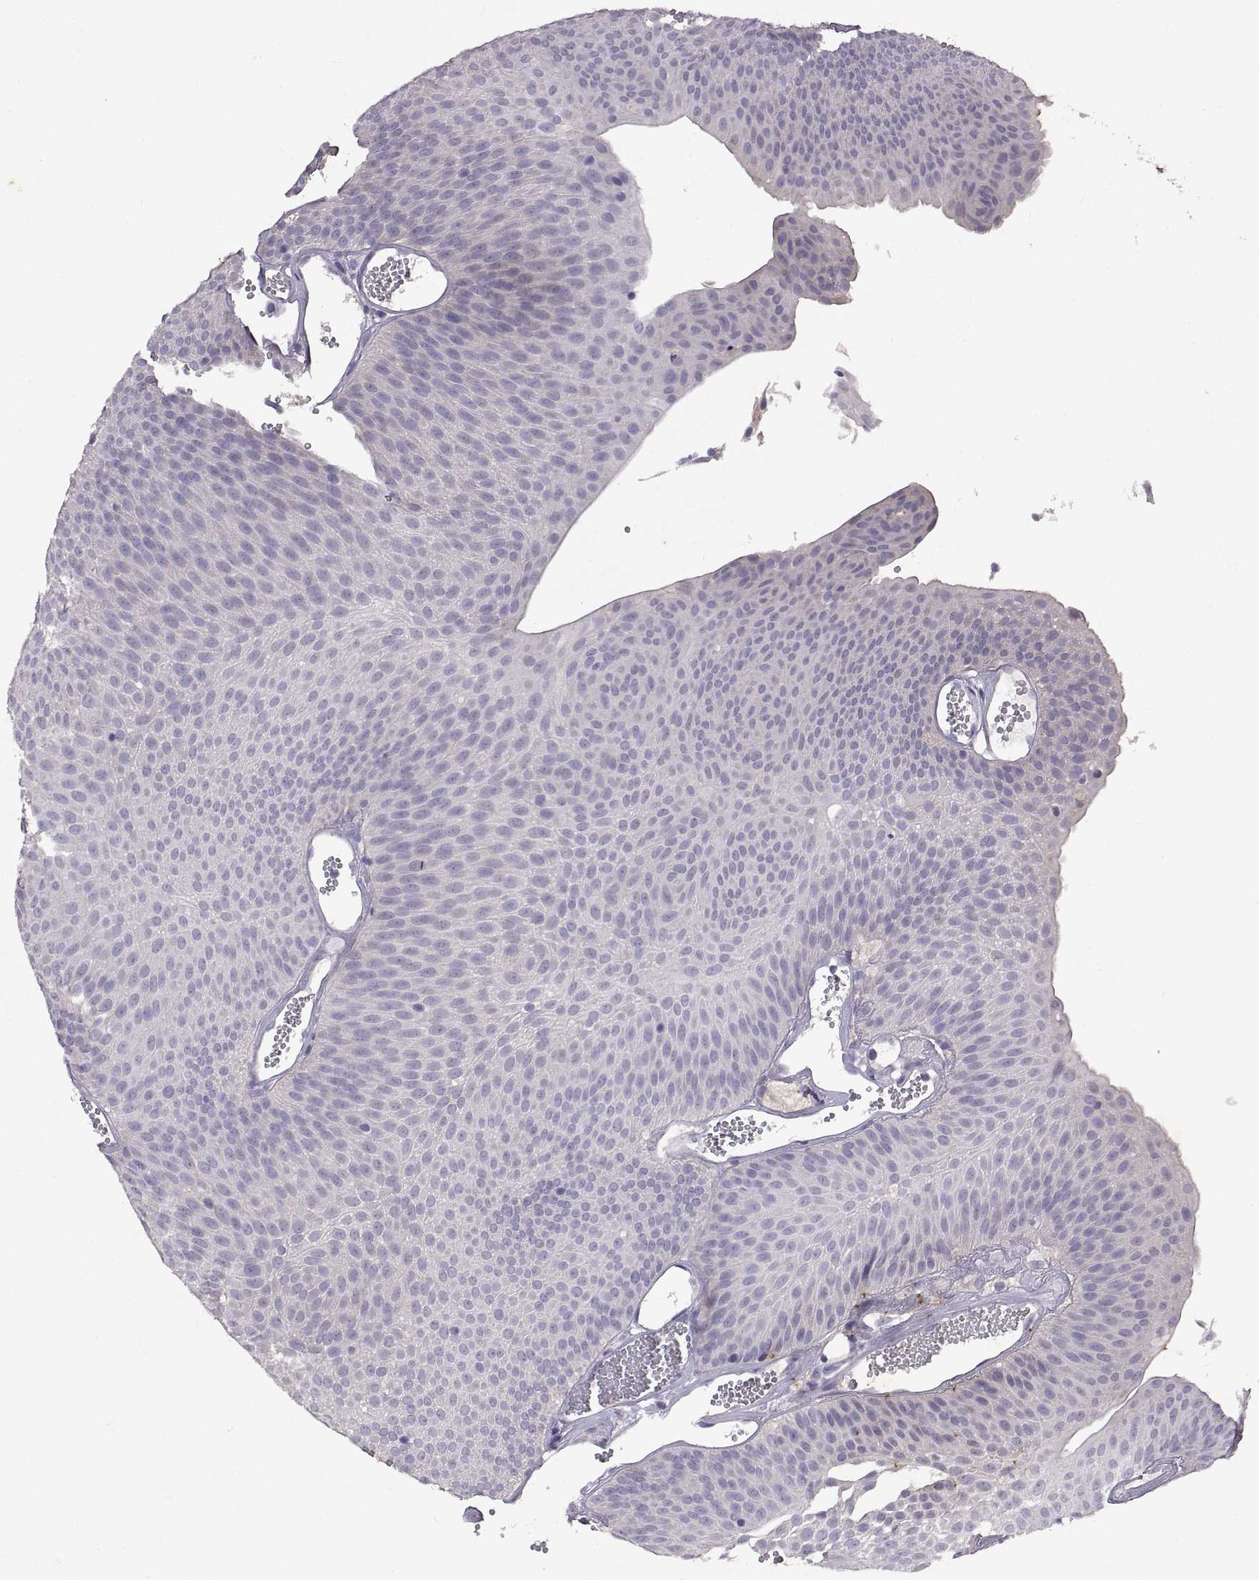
{"staining": {"intensity": "negative", "quantity": "none", "location": "none"}, "tissue": "urothelial cancer", "cell_type": "Tumor cells", "image_type": "cancer", "snomed": [{"axis": "morphology", "description": "Urothelial carcinoma, Low grade"}, {"axis": "topography", "description": "Urinary bladder"}], "caption": "High power microscopy image of an immunohistochemistry image of low-grade urothelial carcinoma, revealing no significant positivity in tumor cells.", "gene": "DEFB136", "patient": {"sex": "male", "age": 52}}